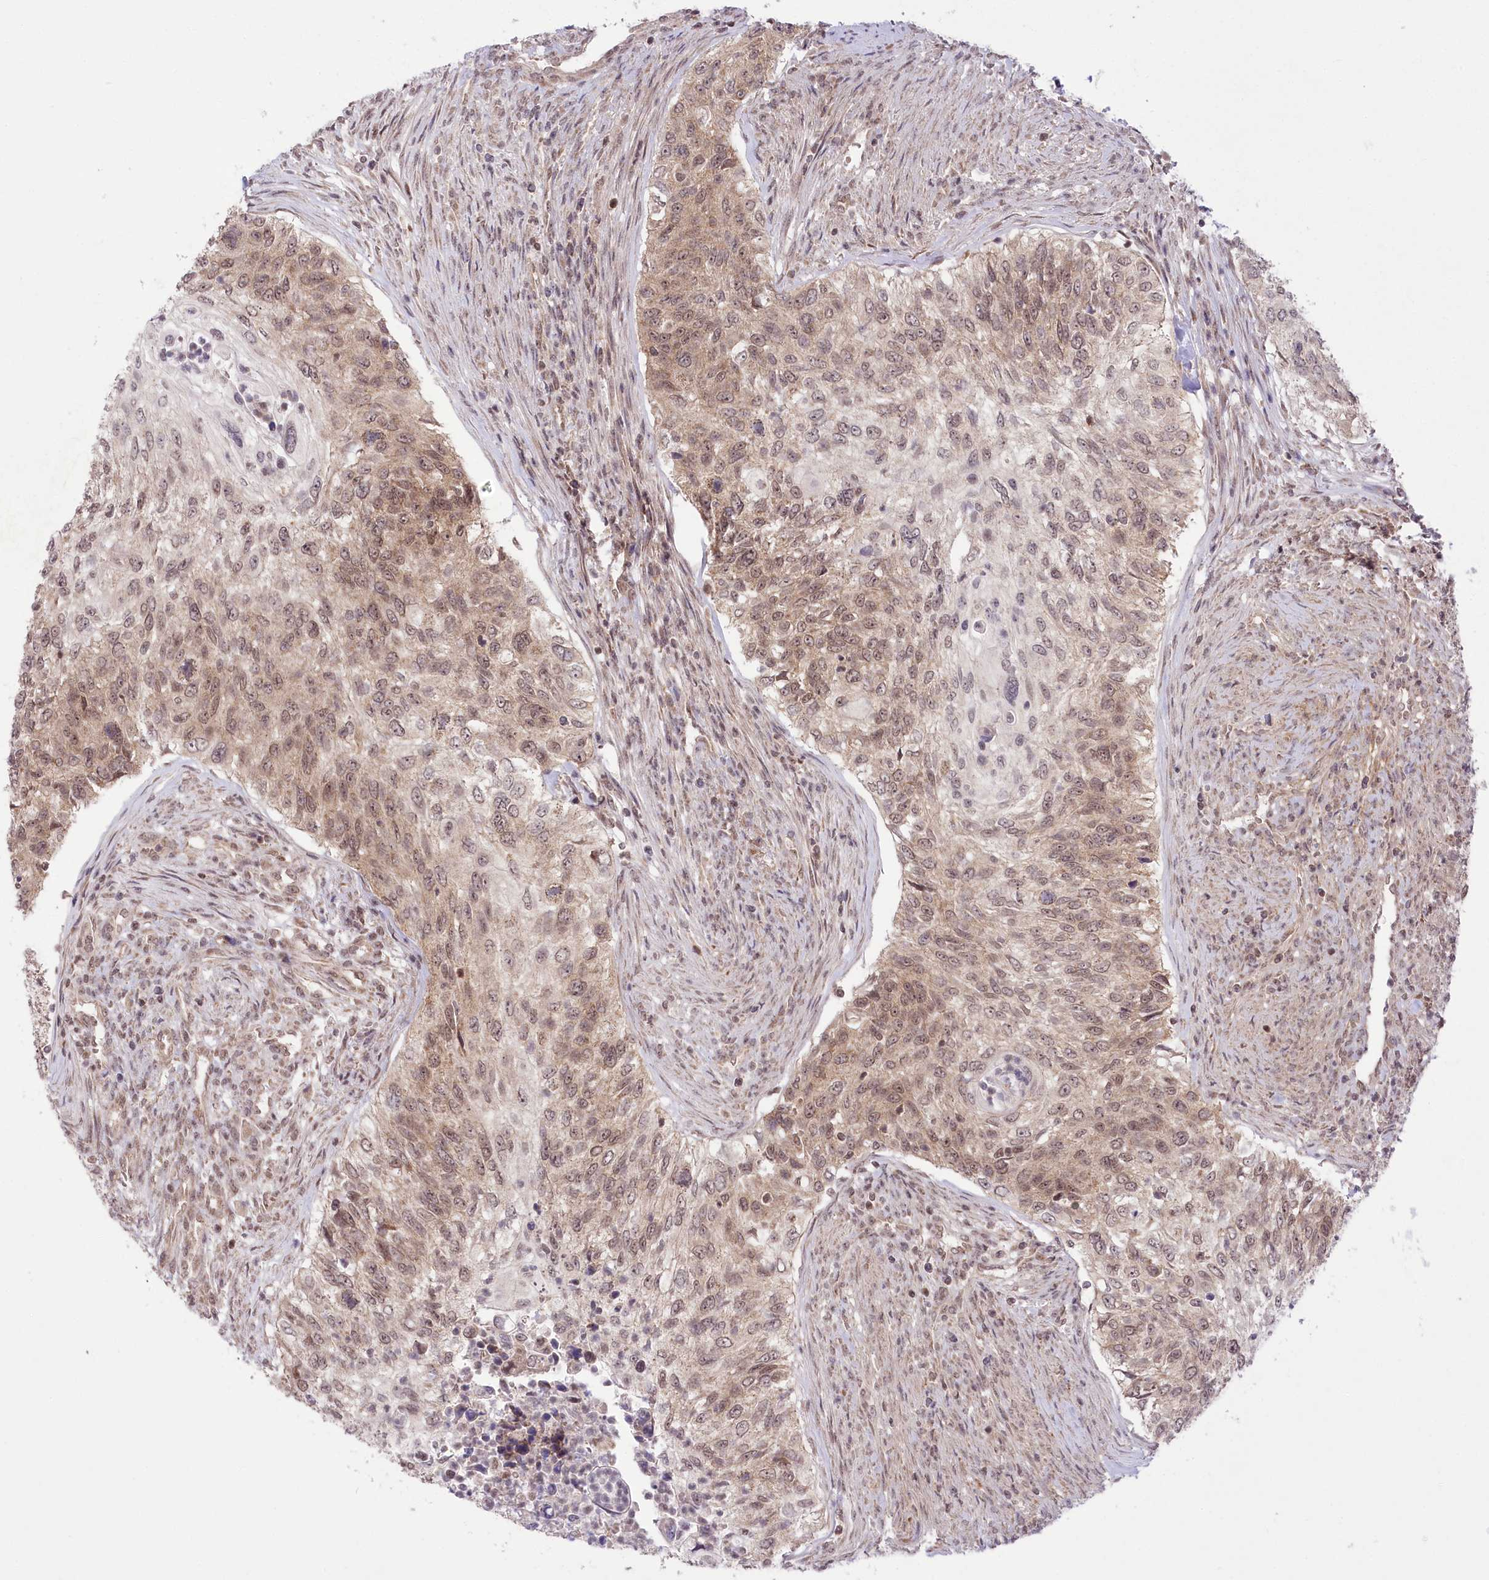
{"staining": {"intensity": "moderate", "quantity": ">75%", "location": "nuclear"}, "tissue": "urothelial cancer", "cell_type": "Tumor cells", "image_type": "cancer", "snomed": [{"axis": "morphology", "description": "Urothelial carcinoma, High grade"}, {"axis": "topography", "description": "Urinary bladder"}], "caption": "The histopathology image exhibits staining of urothelial carcinoma (high-grade), revealing moderate nuclear protein positivity (brown color) within tumor cells.", "gene": "ZMAT2", "patient": {"sex": "female", "age": 60}}